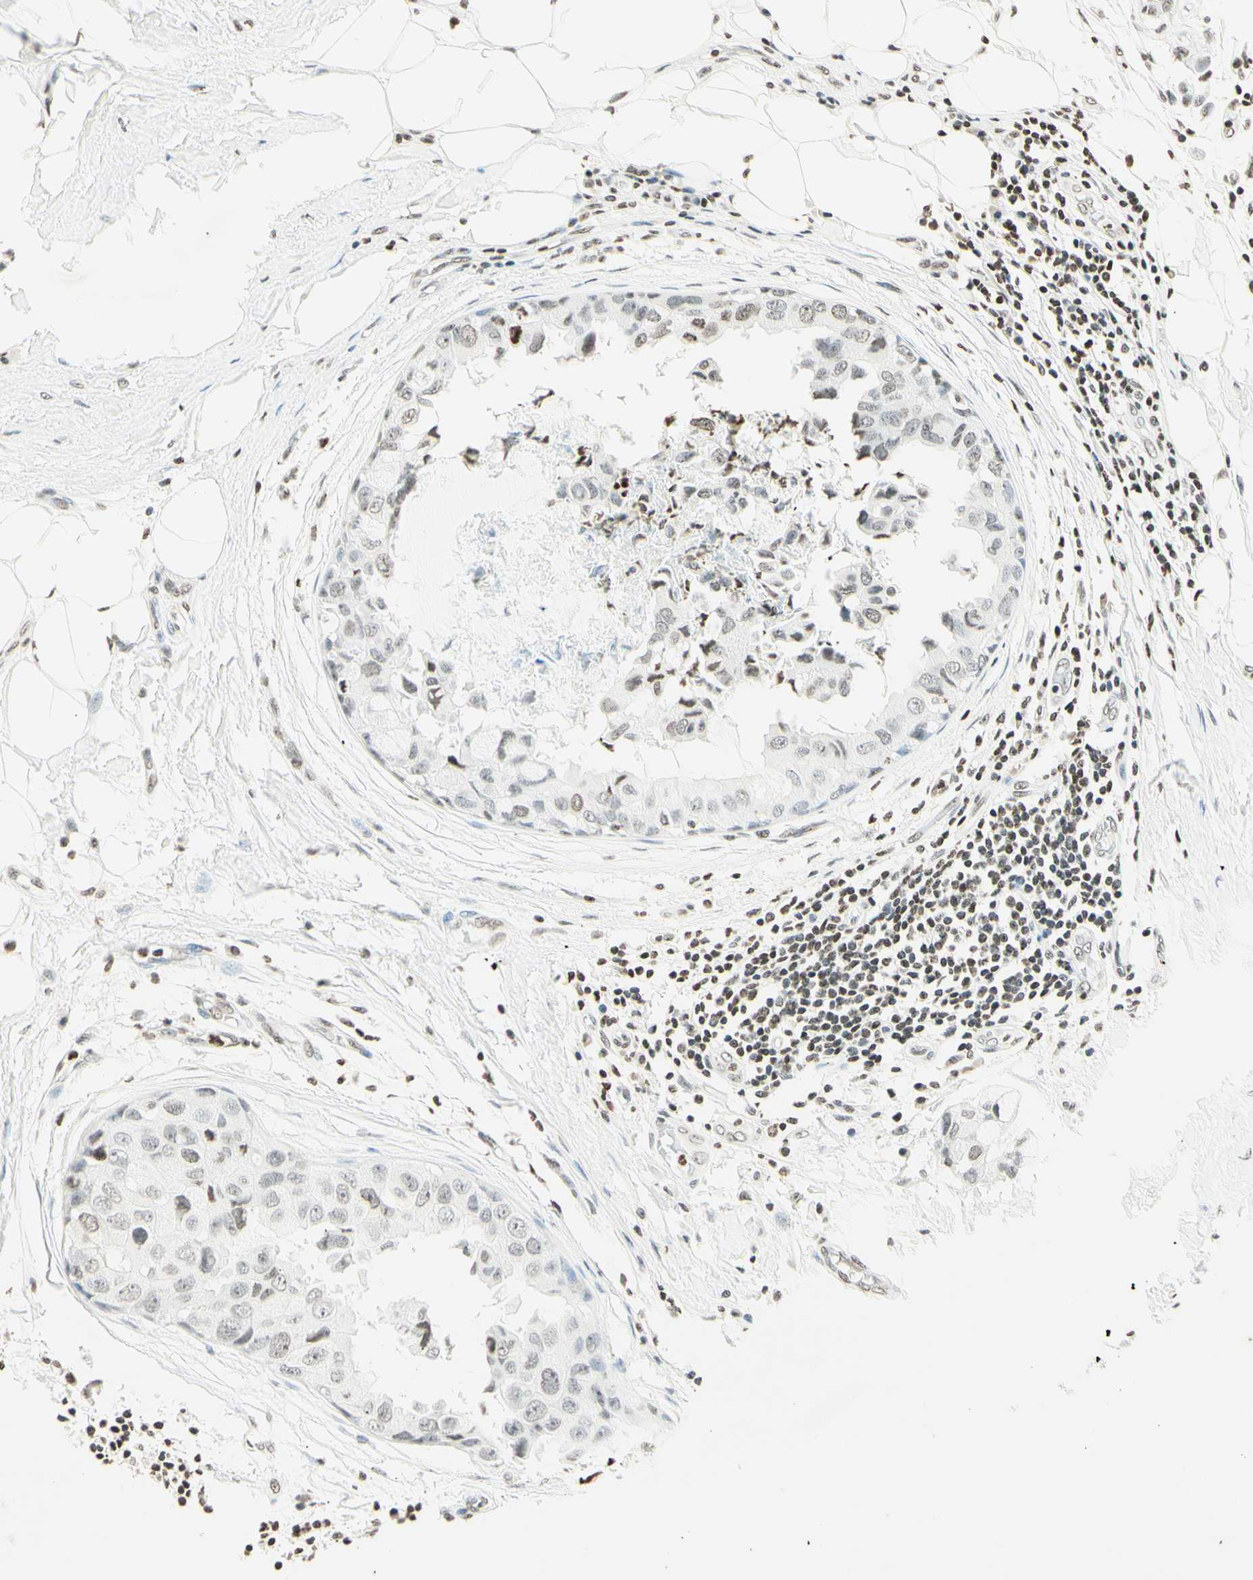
{"staining": {"intensity": "weak", "quantity": "25%-75%", "location": "nuclear"}, "tissue": "breast cancer", "cell_type": "Tumor cells", "image_type": "cancer", "snomed": [{"axis": "morphology", "description": "Duct carcinoma"}, {"axis": "topography", "description": "Breast"}], "caption": "Approximately 25%-75% of tumor cells in human intraductal carcinoma (breast) display weak nuclear protein staining as visualized by brown immunohistochemical staining.", "gene": "MSH2", "patient": {"sex": "female", "age": 40}}